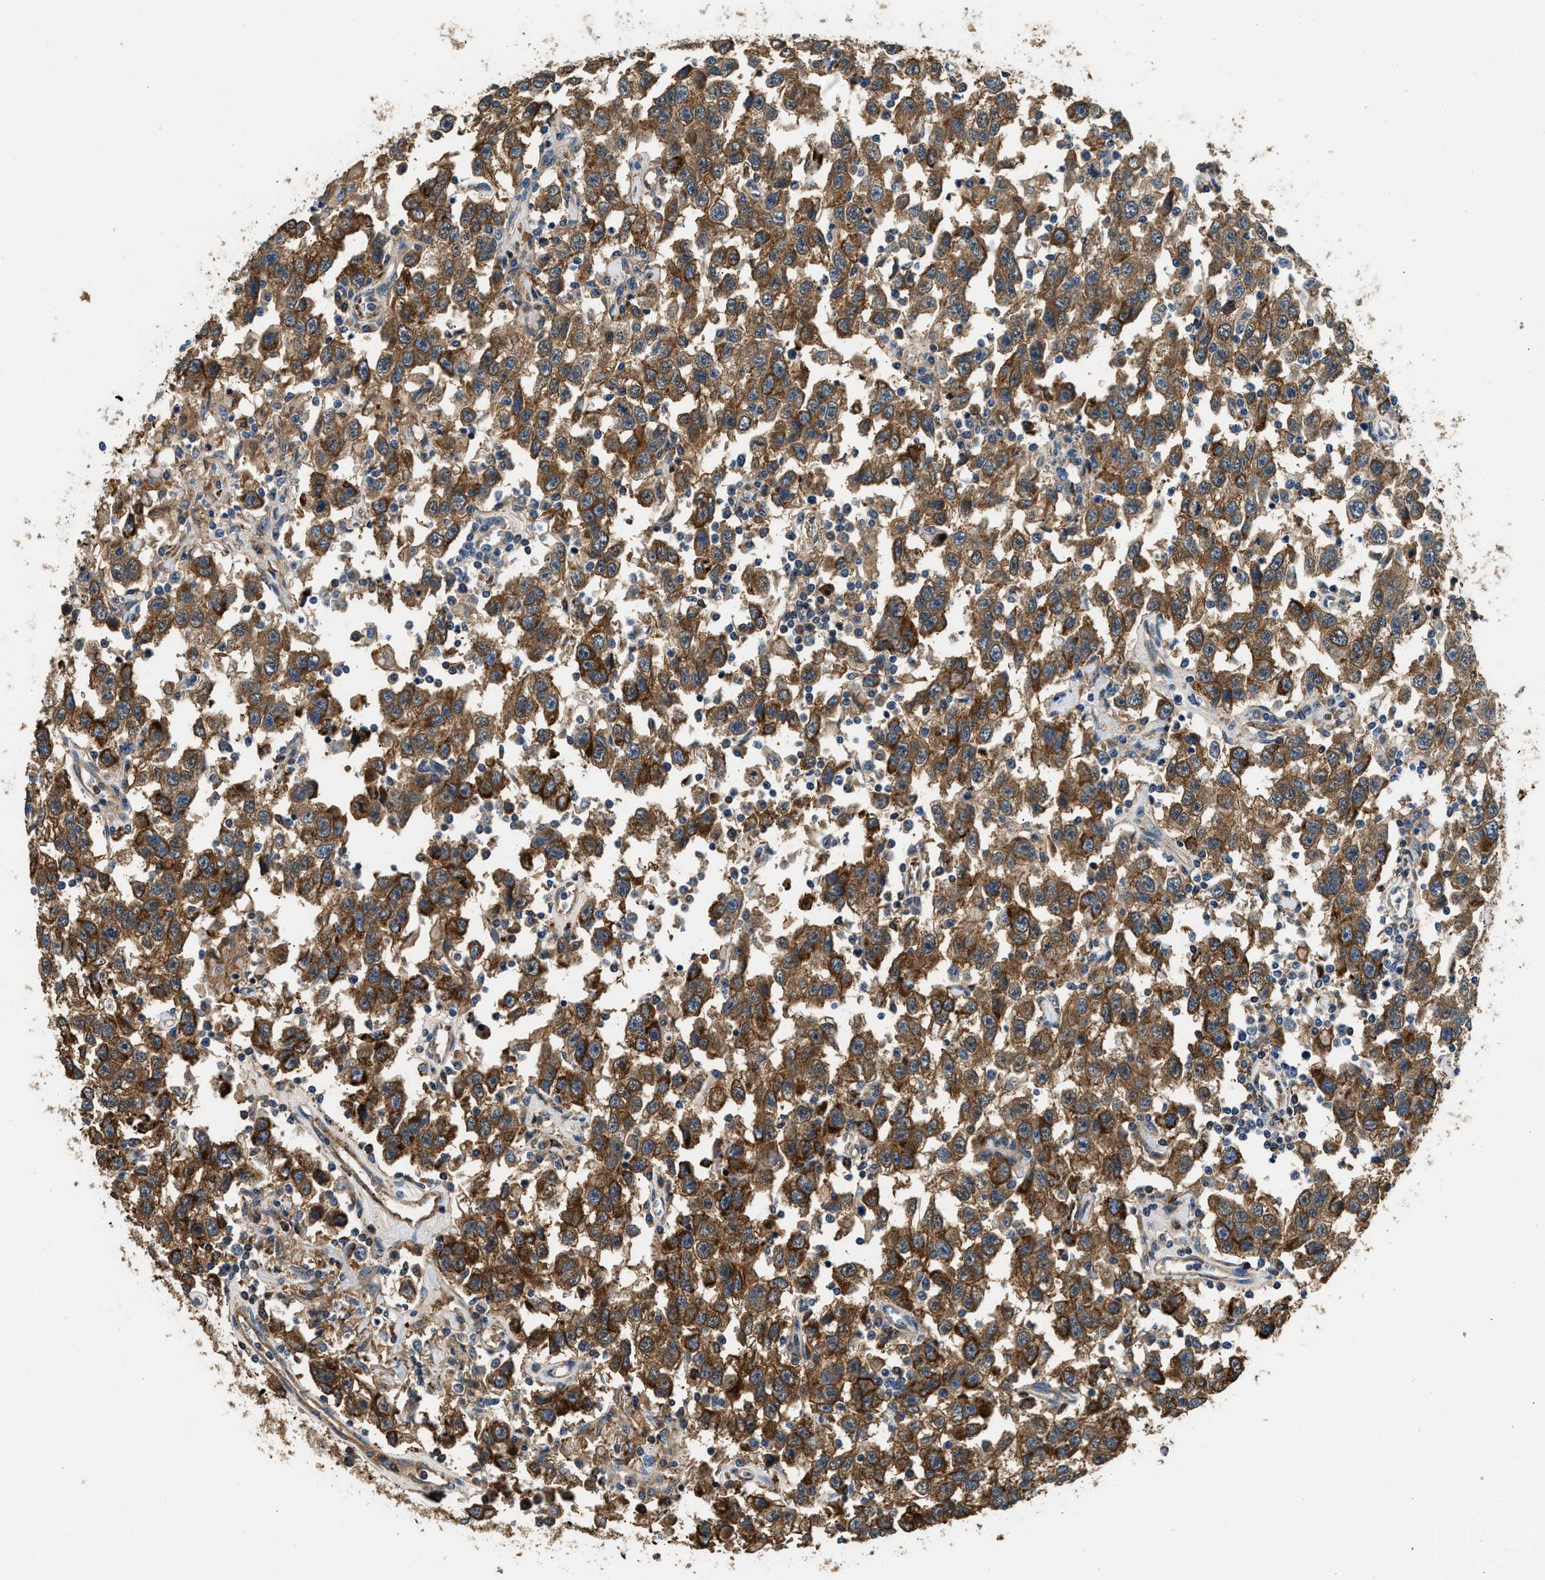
{"staining": {"intensity": "strong", "quantity": ">75%", "location": "cytoplasmic/membranous"}, "tissue": "testis cancer", "cell_type": "Tumor cells", "image_type": "cancer", "snomed": [{"axis": "morphology", "description": "Seminoma, NOS"}, {"axis": "topography", "description": "Testis"}], "caption": "Immunohistochemical staining of human testis cancer (seminoma) reveals strong cytoplasmic/membranous protein positivity in approximately >75% of tumor cells. Immunohistochemistry stains the protein of interest in brown and the nuclei are stained blue.", "gene": "ANXA3", "patient": {"sex": "male", "age": 41}}